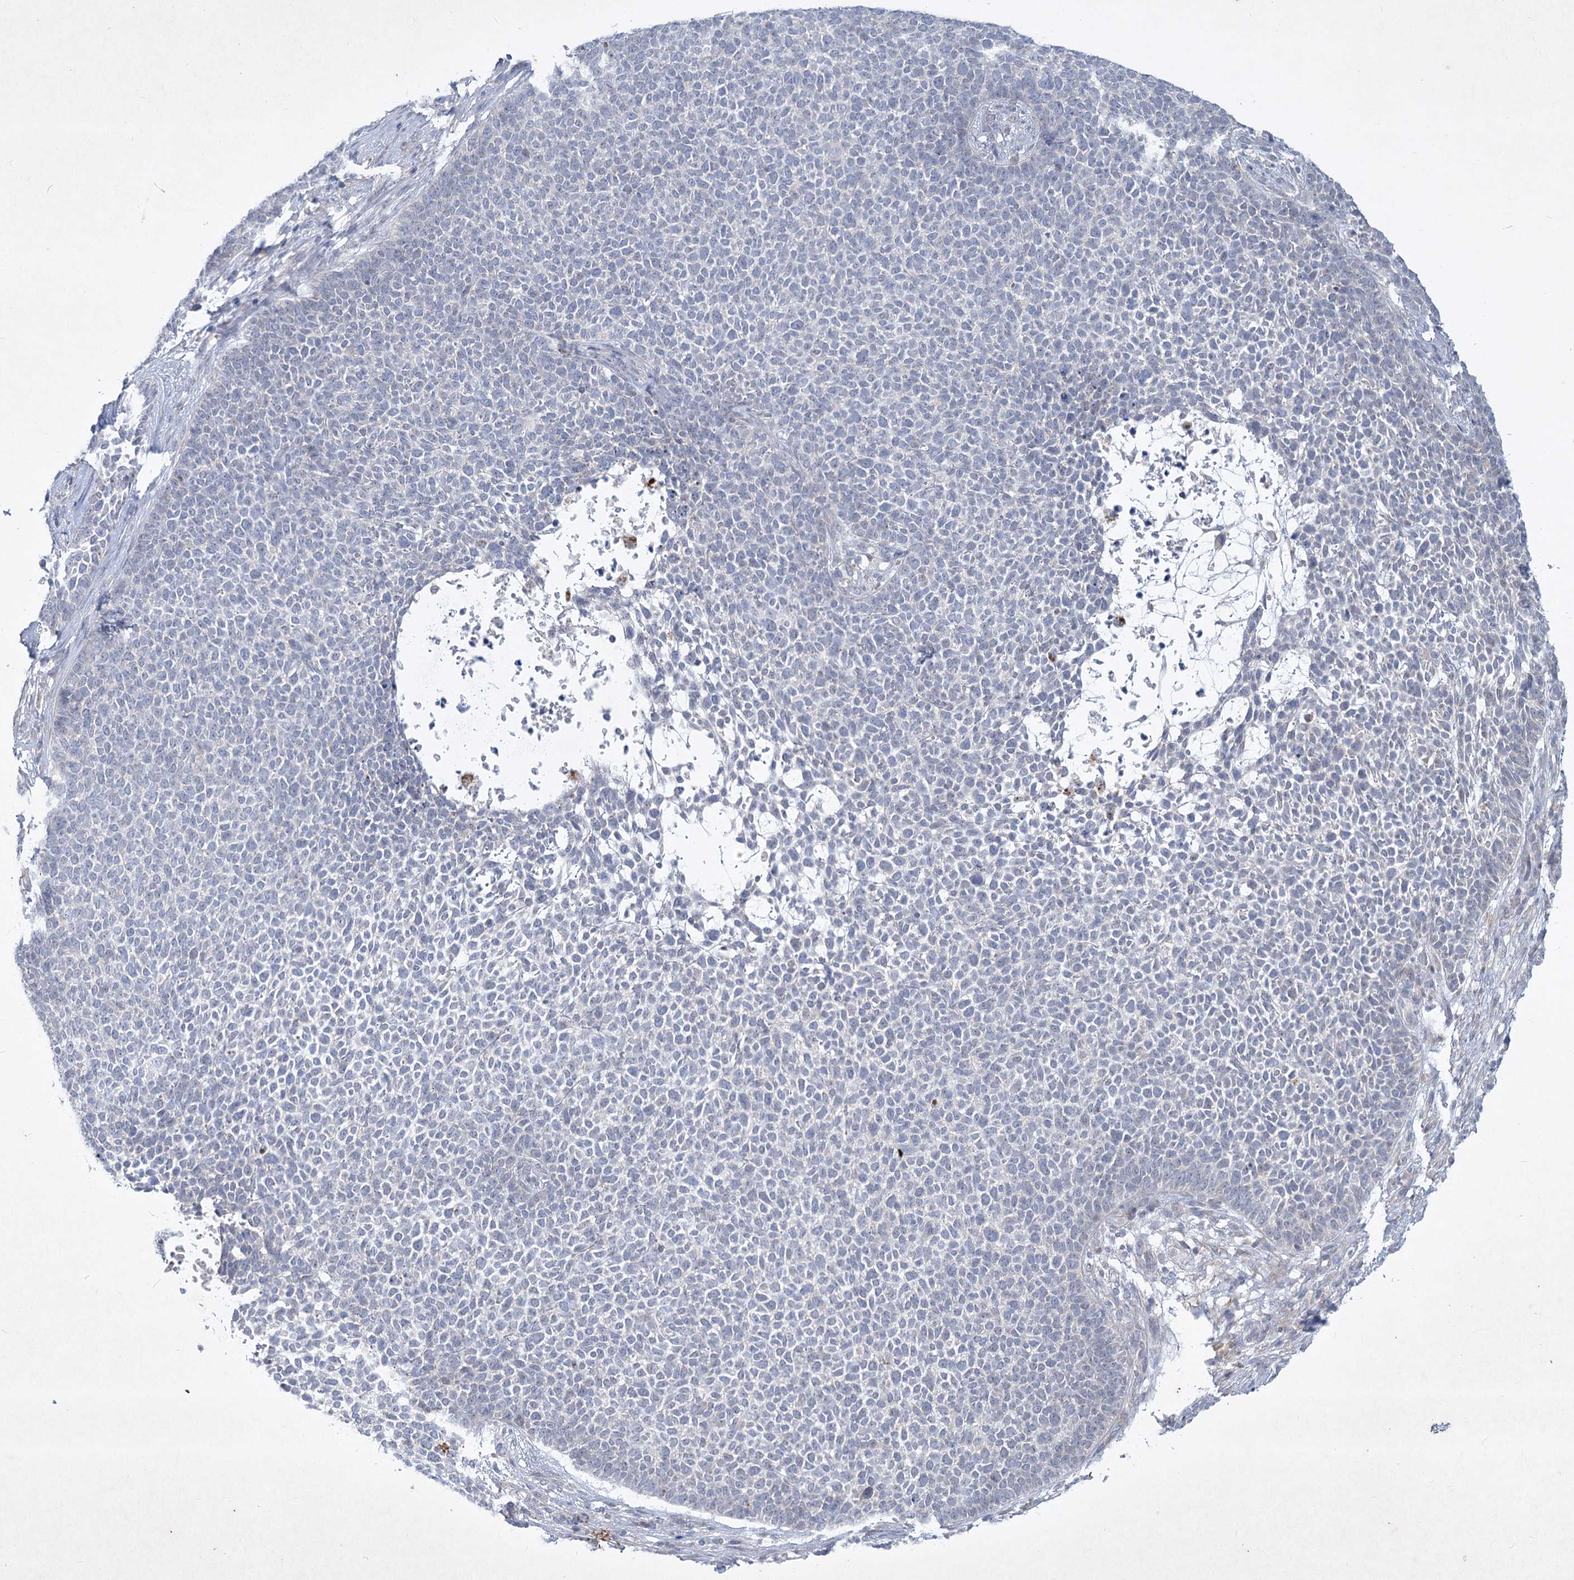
{"staining": {"intensity": "negative", "quantity": "none", "location": "none"}, "tissue": "skin cancer", "cell_type": "Tumor cells", "image_type": "cancer", "snomed": [{"axis": "morphology", "description": "Basal cell carcinoma"}, {"axis": "topography", "description": "Skin"}], "caption": "Human skin basal cell carcinoma stained for a protein using immunohistochemistry displays no expression in tumor cells.", "gene": "PLA2G12A", "patient": {"sex": "female", "age": 84}}